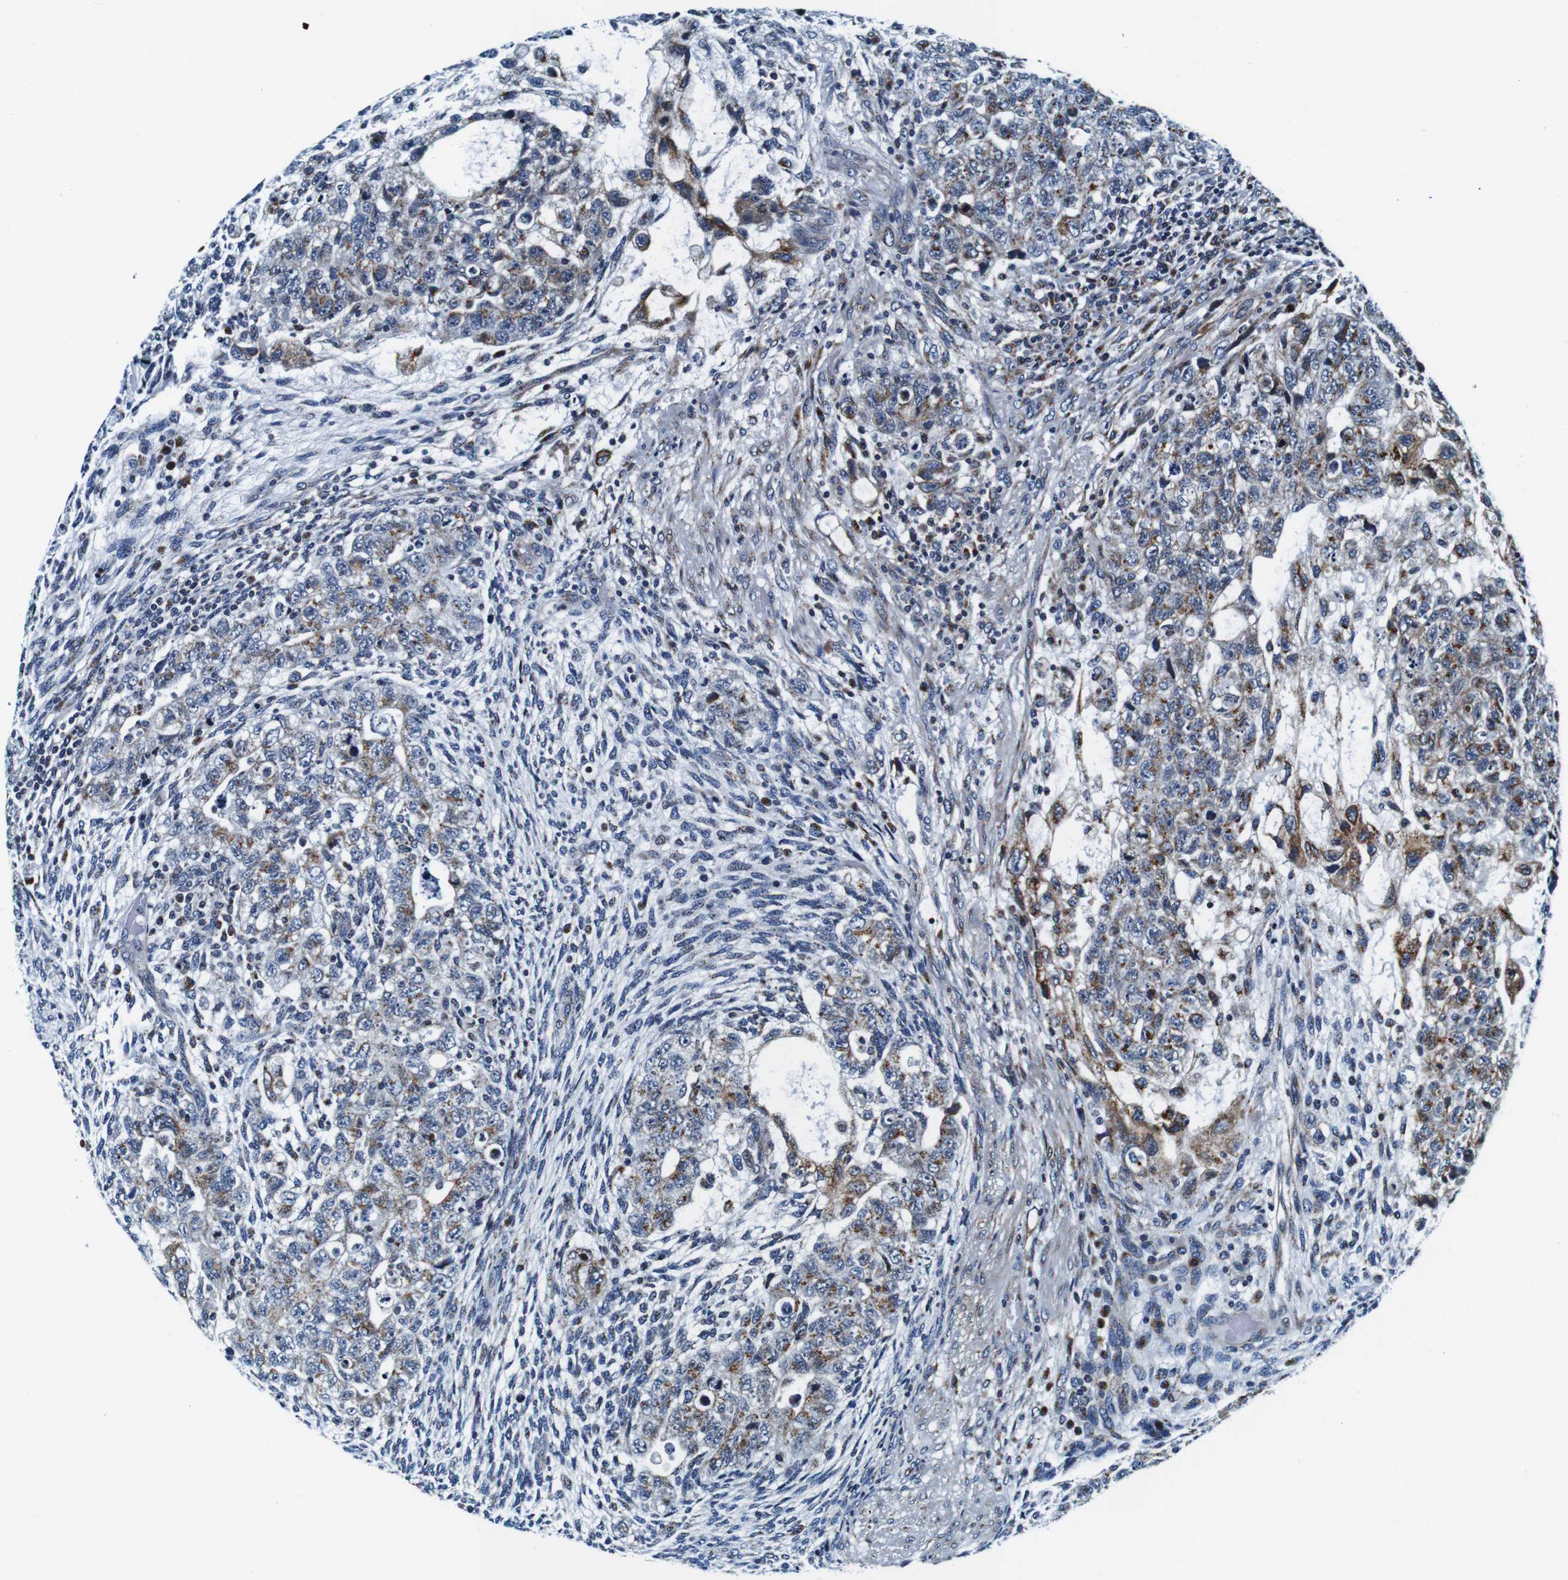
{"staining": {"intensity": "moderate", "quantity": "25%-75%", "location": "cytoplasmic/membranous"}, "tissue": "testis cancer", "cell_type": "Tumor cells", "image_type": "cancer", "snomed": [{"axis": "morphology", "description": "Normal tissue, NOS"}, {"axis": "morphology", "description": "Carcinoma, Embryonal, NOS"}, {"axis": "topography", "description": "Testis"}], "caption": "About 25%-75% of tumor cells in embryonal carcinoma (testis) display moderate cytoplasmic/membranous protein positivity as visualized by brown immunohistochemical staining.", "gene": "FAR2", "patient": {"sex": "male", "age": 36}}